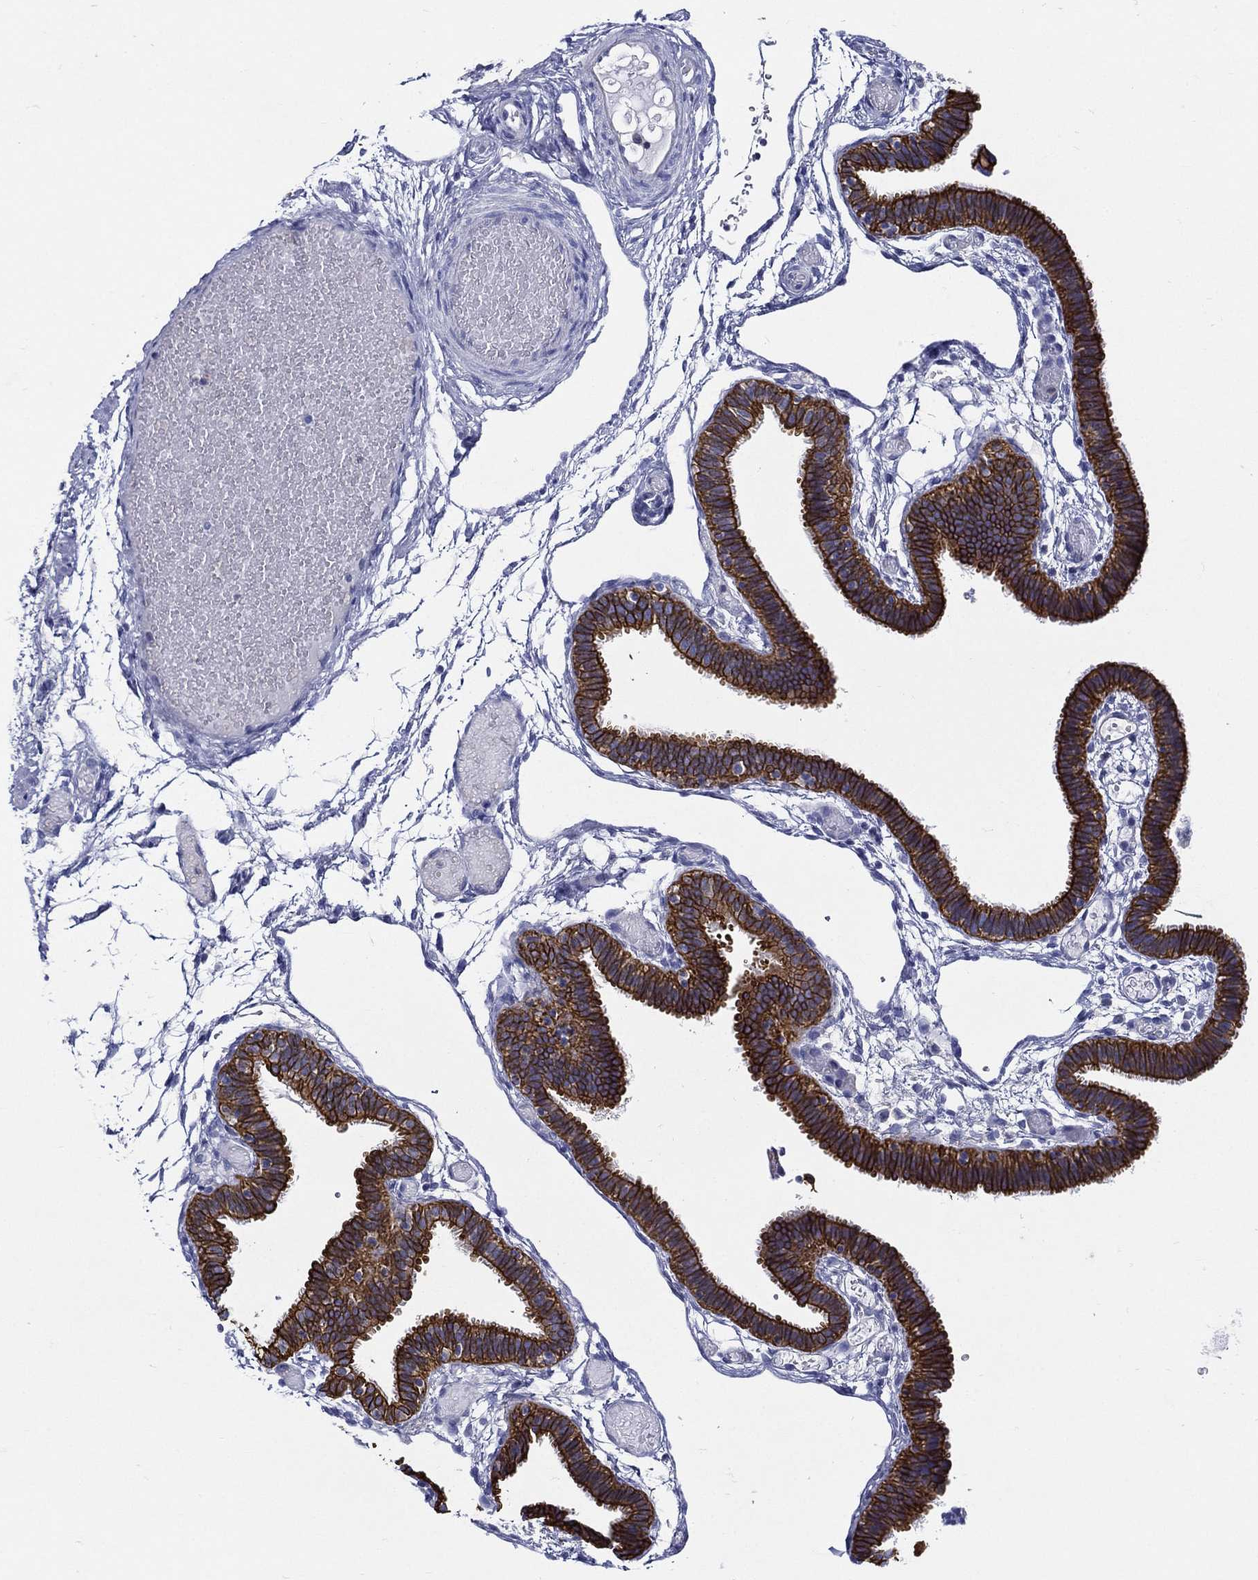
{"staining": {"intensity": "strong", "quantity": ">75%", "location": "cytoplasmic/membranous"}, "tissue": "fallopian tube", "cell_type": "Glandular cells", "image_type": "normal", "snomed": [{"axis": "morphology", "description": "Normal tissue, NOS"}, {"axis": "topography", "description": "Fallopian tube"}], "caption": "DAB (3,3'-diaminobenzidine) immunohistochemical staining of normal fallopian tube displays strong cytoplasmic/membranous protein expression in about >75% of glandular cells.", "gene": "NEDD9", "patient": {"sex": "female", "age": 37}}